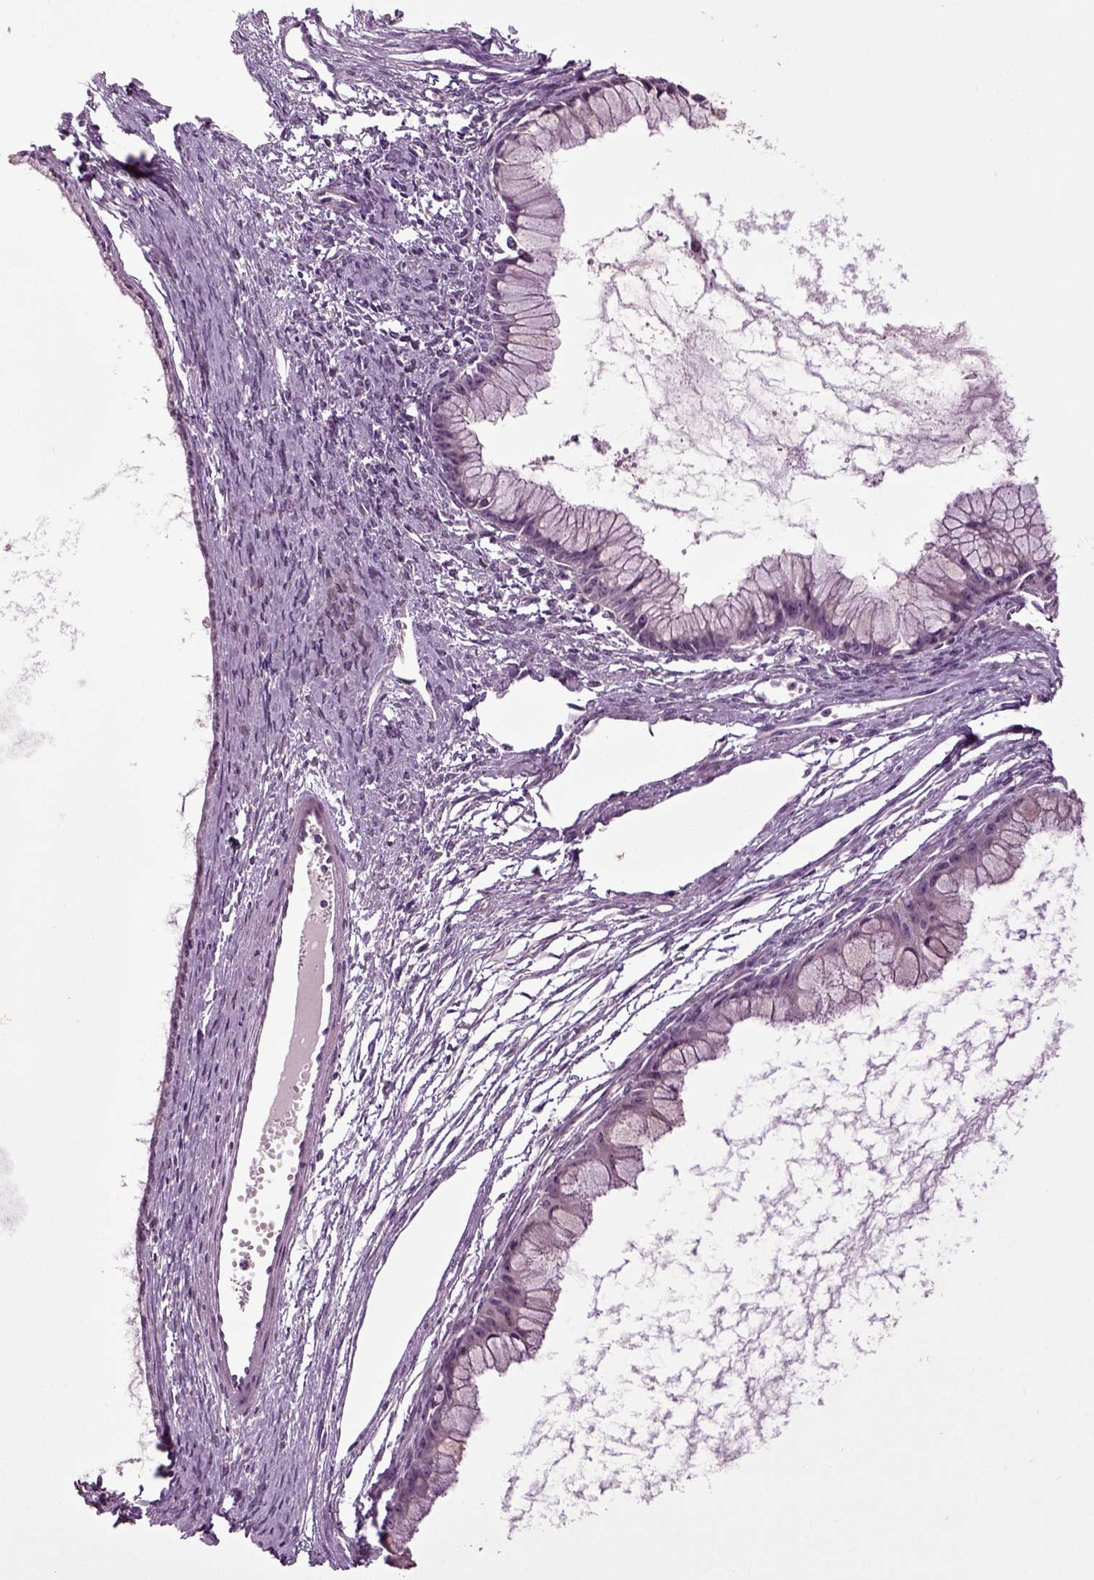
{"staining": {"intensity": "negative", "quantity": "none", "location": "none"}, "tissue": "ovarian cancer", "cell_type": "Tumor cells", "image_type": "cancer", "snomed": [{"axis": "morphology", "description": "Cystadenocarcinoma, mucinous, NOS"}, {"axis": "topography", "description": "Ovary"}], "caption": "Immunohistochemical staining of mucinous cystadenocarcinoma (ovarian) exhibits no significant positivity in tumor cells.", "gene": "SLC17A6", "patient": {"sex": "female", "age": 41}}